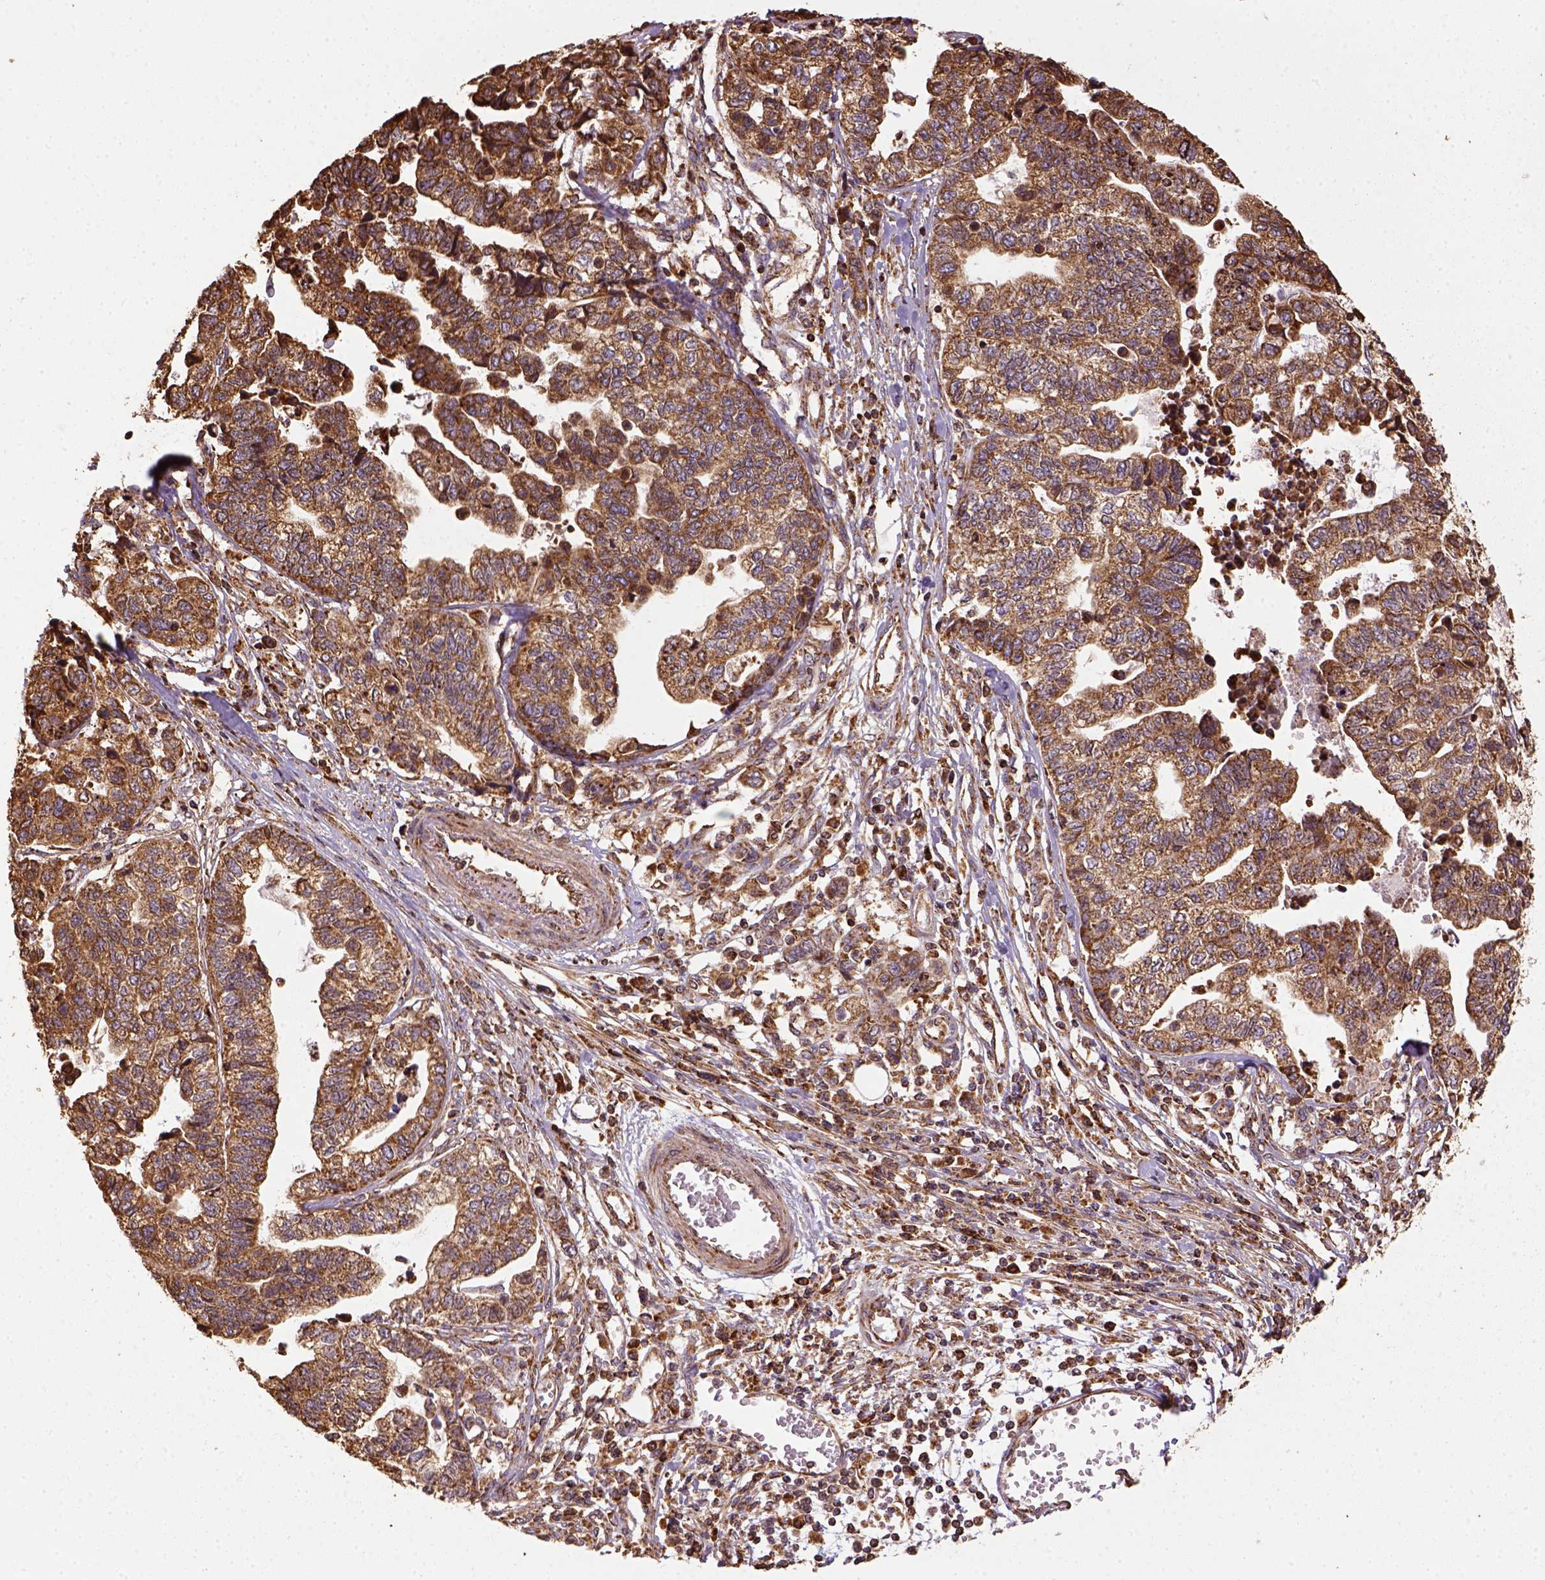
{"staining": {"intensity": "moderate", "quantity": ">75%", "location": "cytoplasmic/membranous"}, "tissue": "stomach cancer", "cell_type": "Tumor cells", "image_type": "cancer", "snomed": [{"axis": "morphology", "description": "Adenocarcinoma, NOS"}, {"axis": "topography", "description": "Stomach, upper"}], "caption": "Adenocarcinoma (stomach) was stained to show a protein in brown. There is medium levels of moderate cytoplasmic/membranous staining in approximately >75% of tumor cells.", "gene": "MAPK8IP3", "patient": {"sex": "female", "age": 67}}